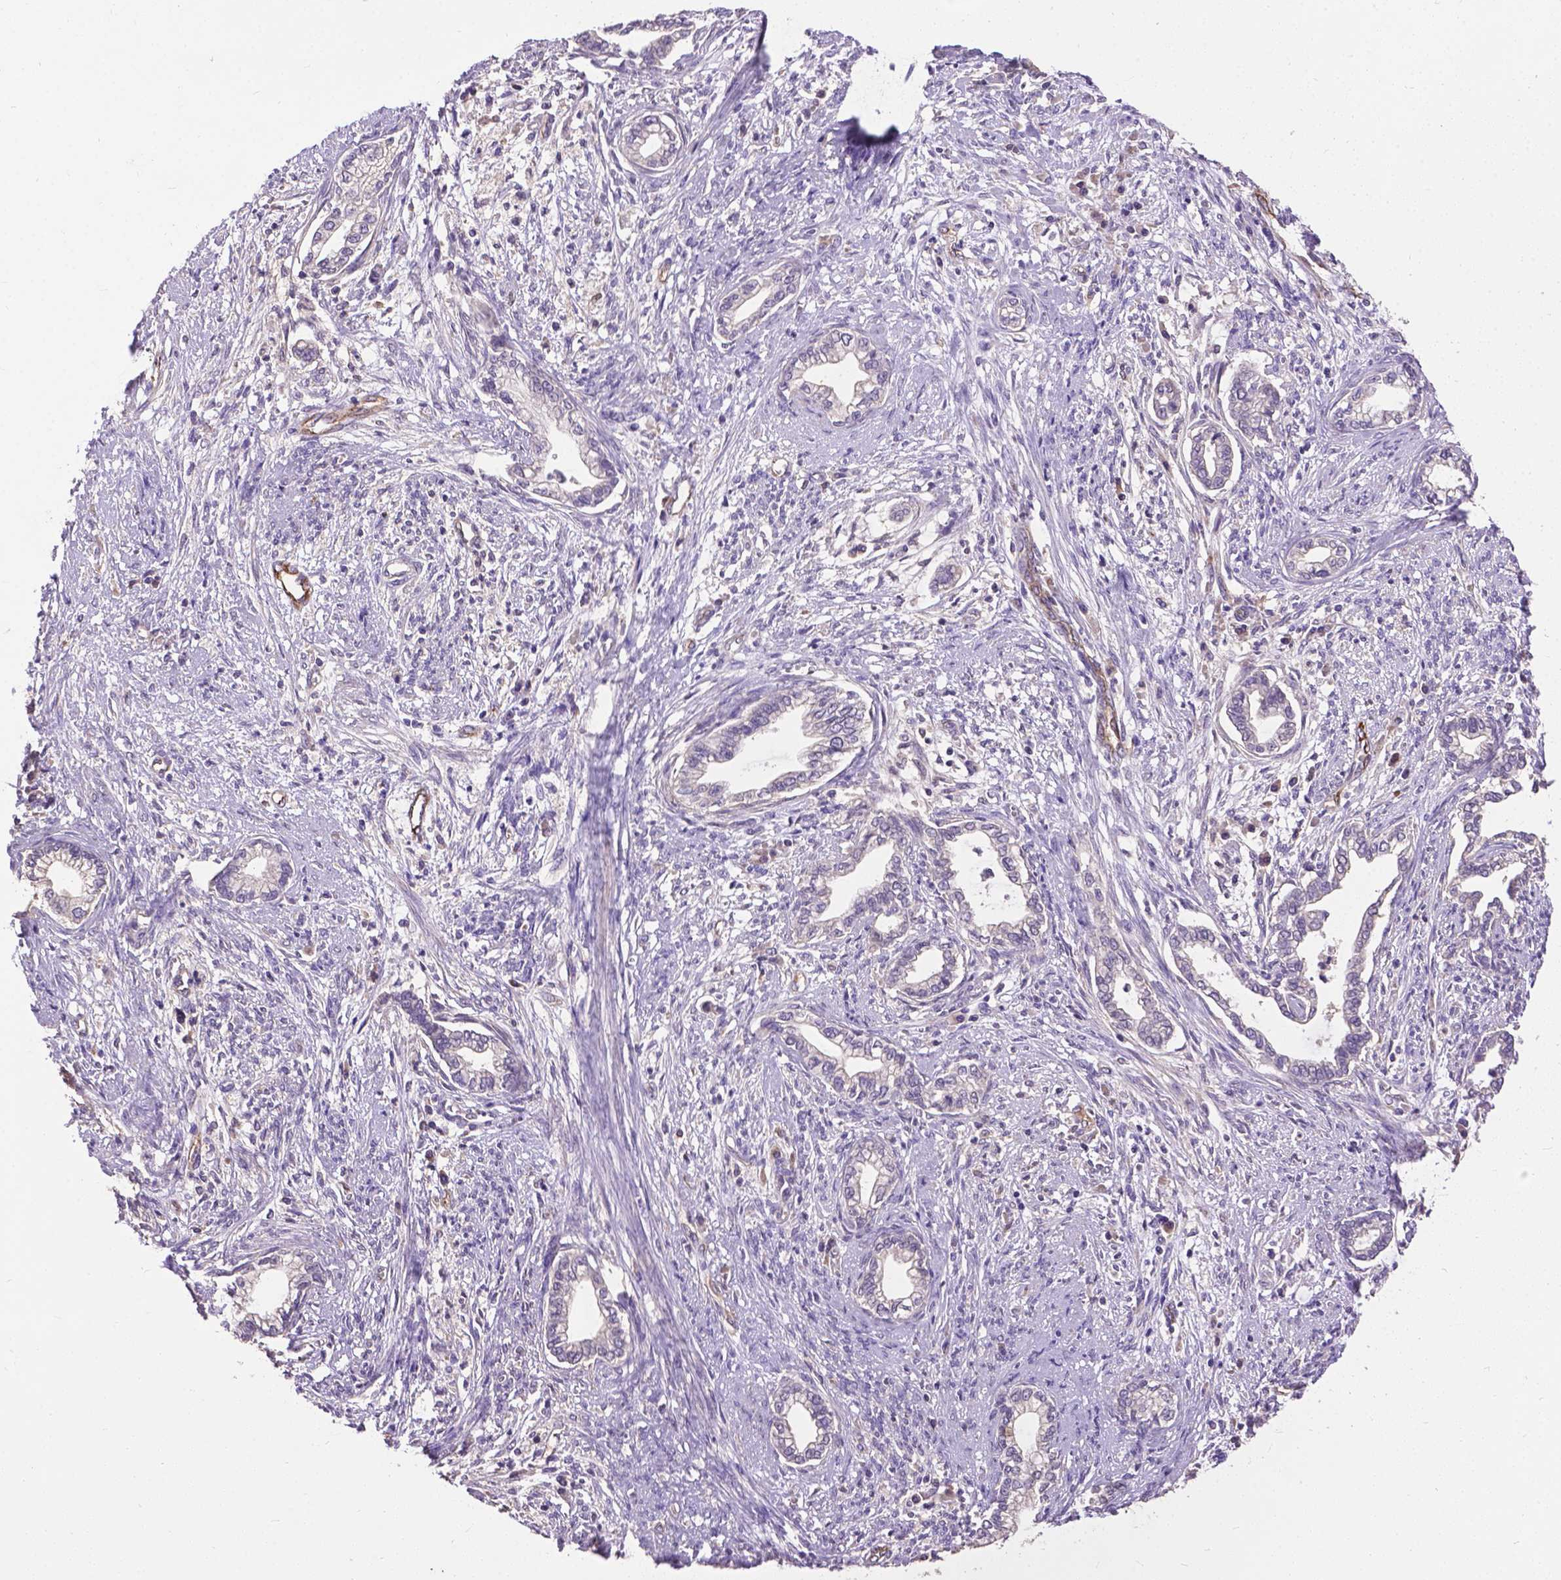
{"staining": {"intensity": "negative", "quantity": "none", "location": "none"}, "tissue": "cervical cancer", "cell_type": "Tumor cells", "image_type": "cancer", "snomed": [{"axis": "morphology", "description": "Adenocarcinoma, NOS"}, {"axis": "topography", "description": "Cervix"}], "caption": "DAB immunohistochemical staining of cervical cancer (adenocarcinoma) reveals no significant positivity in tumor cells. Nuclei are stained in blue.", "gene": "ZNF337", "patient": {"sex": "female", "age": 62}}